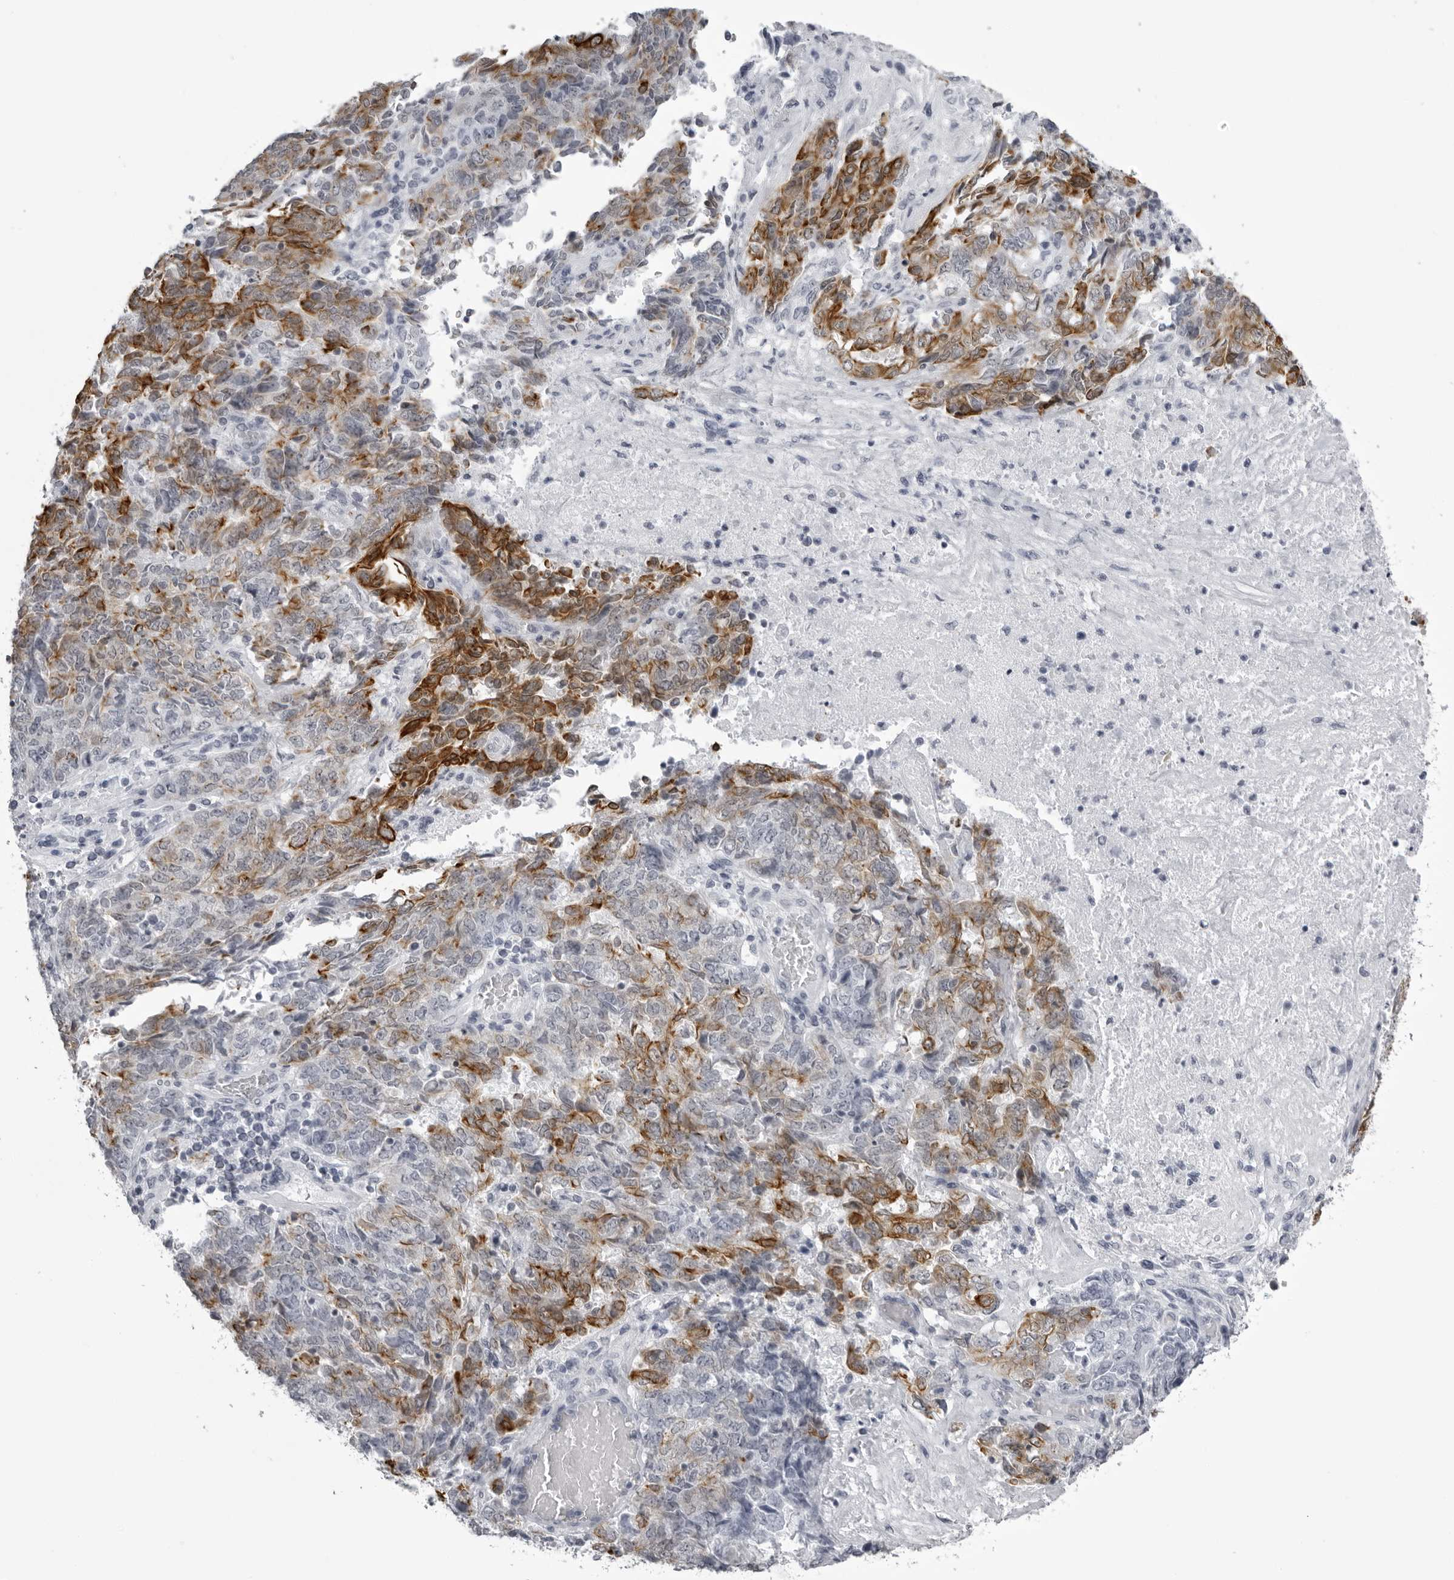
{"staining": {"intensity": "moderate", "quantity": "25%-75%", "location": "cytoplasmic/membranous"}, "tissue": "endometrial cancer", "cell_type": "Tumor cells", "image_type": "cancer", "snomed": [{"axis": "morphology", "description": "Adenocarcinoma, NOS"}, {"axis": "topography", "description": "Endometrium"}], "caption": "Protein expression analysis of human endometrial cancer (adenocarcinoma) reveals moderate cytoplasmic/membranous expression in approximately 25%-75% of tumor cells.", "gene": "UROD", "patient": {"sex": "female", "age": 80}}